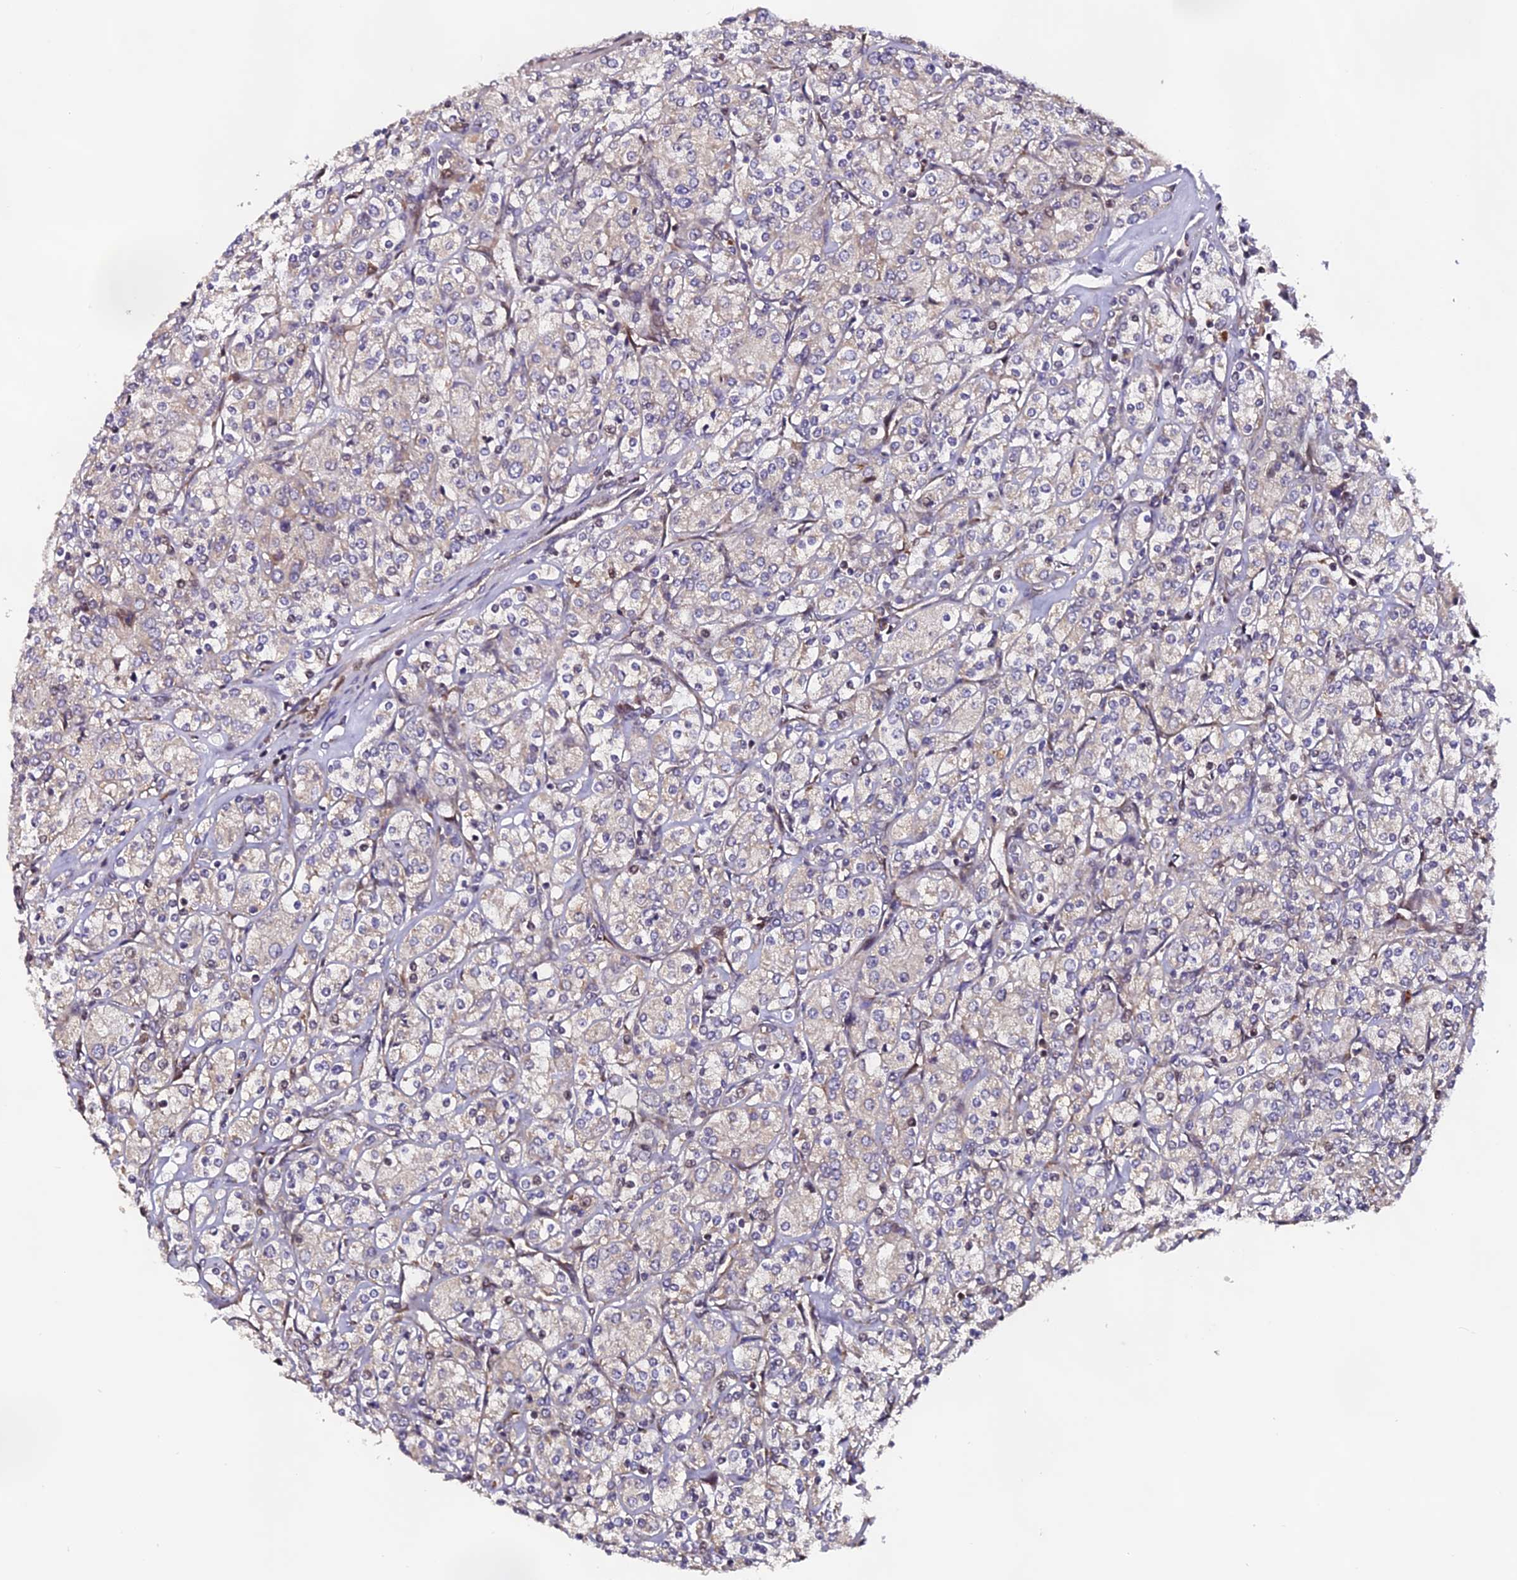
{"staining": {"intensity": "negative", "quantity": "none", "location": "none"}, "tissue": "renal cancer", "cell_type": "Tumor cells", "image_type": "cancer", "snomed": [{"axis": "morphology", "description": "Adenocarcinoma, NOS"}, {"axis": "topography", "description": "Kidney"}], "caption": "Tumor cells are negative for brown protein staining in adenocarcinoma (renal). The staining was performed using DAB (3,3'-diaminobenzidine) to visualize the protein expression in brown, while the nuclei were stained in blue with hematoxylin (Magnification: 20x).", "gene": "RAB28", "patient": {"sex": "male", "age": 77}}